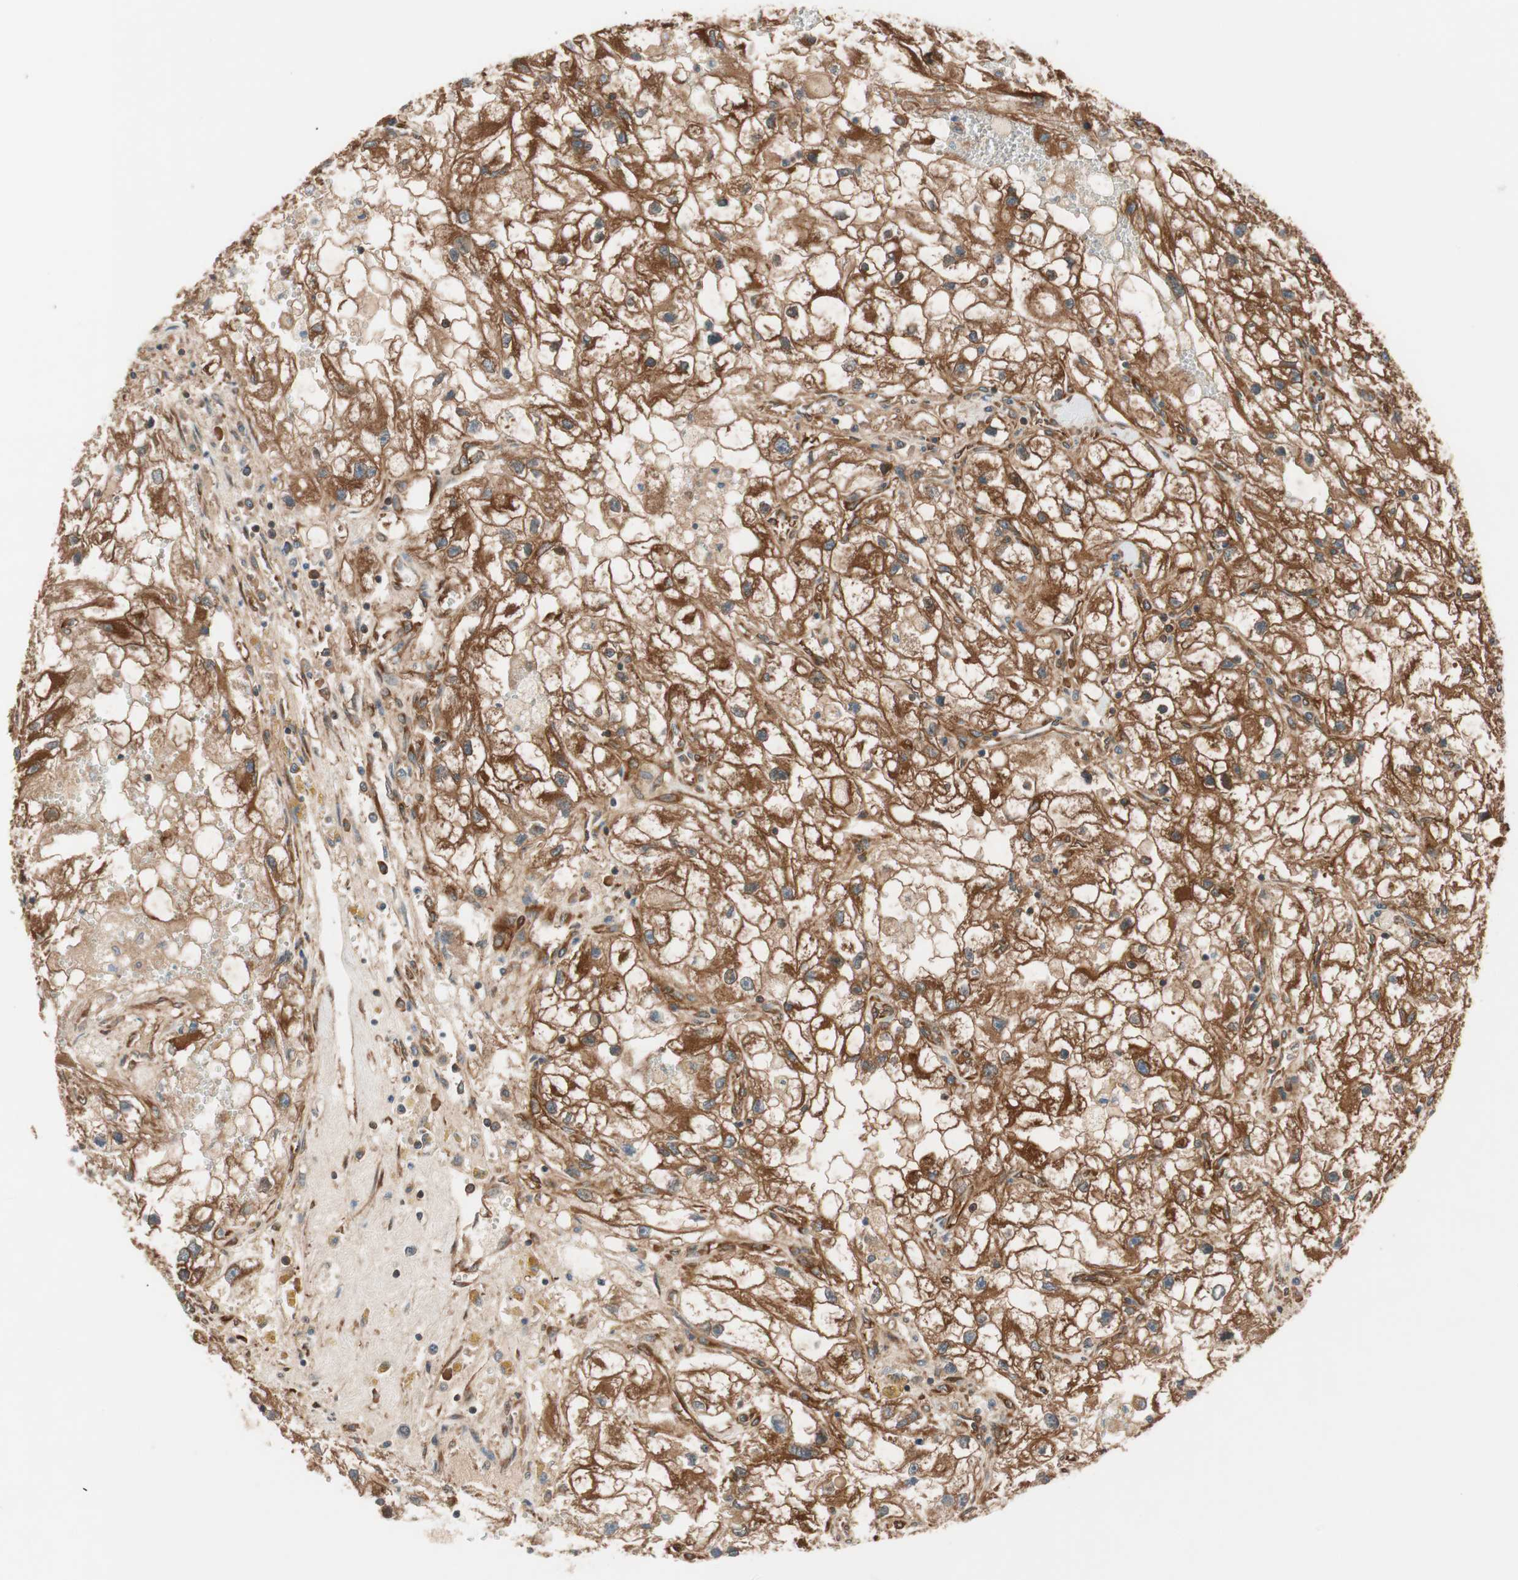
{"staining": {"intensity": "strong", "quantity": ">75%", "location": "cytoplasmic/membranous"}, "tissue": "renal cancer", "cell_type": "Tumor cells", "image_type": "cancer", "snomed": [{"axis": "morphology", "description": "Adenocarcinoma, NOS"}, {"axis": "topography", "description": "Kidney"}], "caption": "Human renal cancer stained for a protein (brown) exhibits strong cytoplasmic/membranous positive expression in about >75% of tumor cells.", "gene": "WASL", "patient": {"sex": "female", "age": 70}}